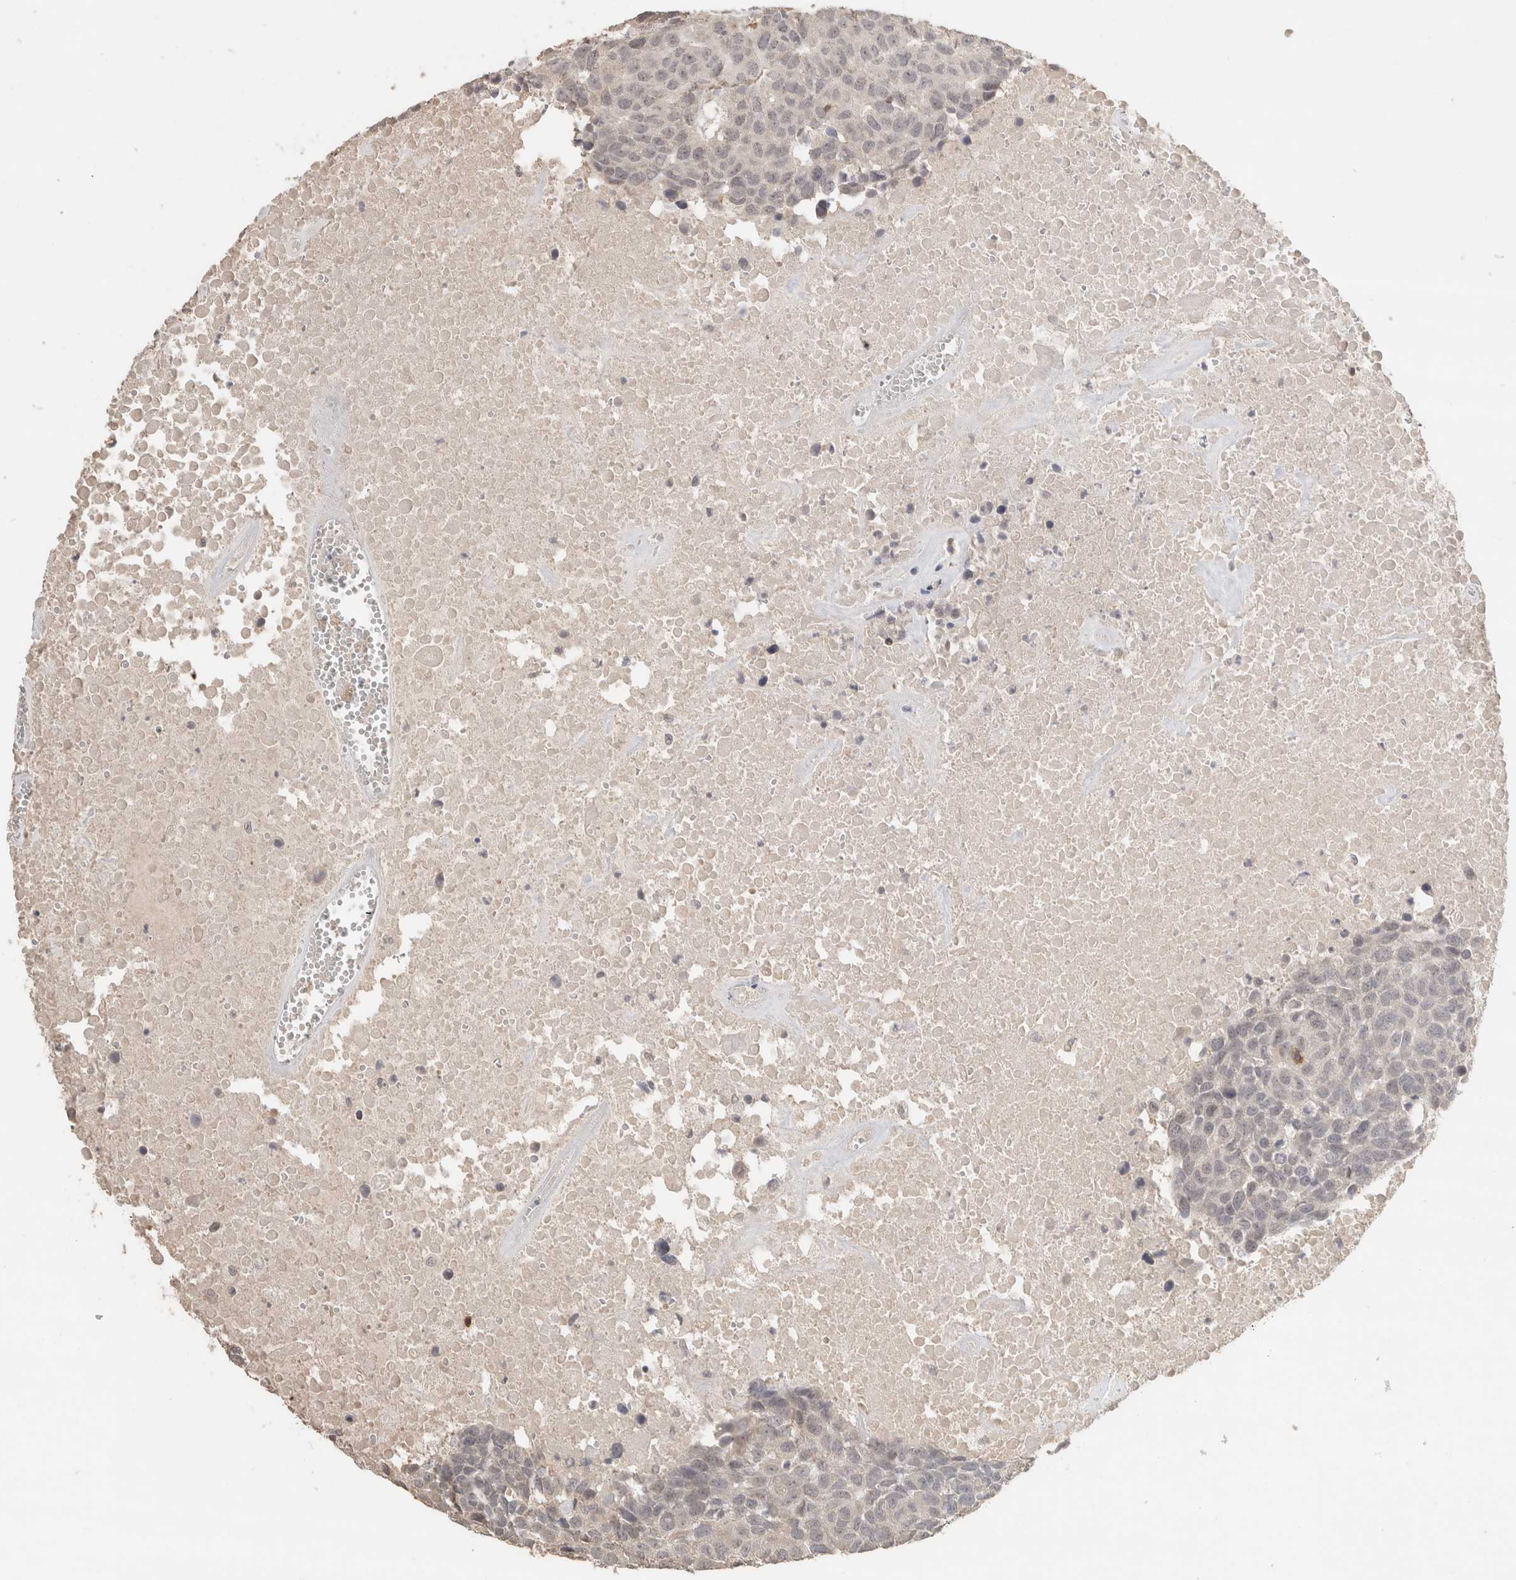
{"staining": {"intensity": "negative", "quantity": "none", "location": "none"}, "tissue": "head and neck cancer", "cell_type": "Tumor cells", "image_type": "cancer", "snomed": [{"axis": "morphology", "description": "Squamous cell carcinoma, NOS"}, {"axis": "topography", "description": "Head-Neck"}], "caption": "High magnification brightfield microscopy of head and neck cancer stained with DAB (brown) and counterstained with hematoxylin (blue): tumor cells show no significant staining.", "gene": "TRAT1", "patient": {"sex": "male", "age": 66}}